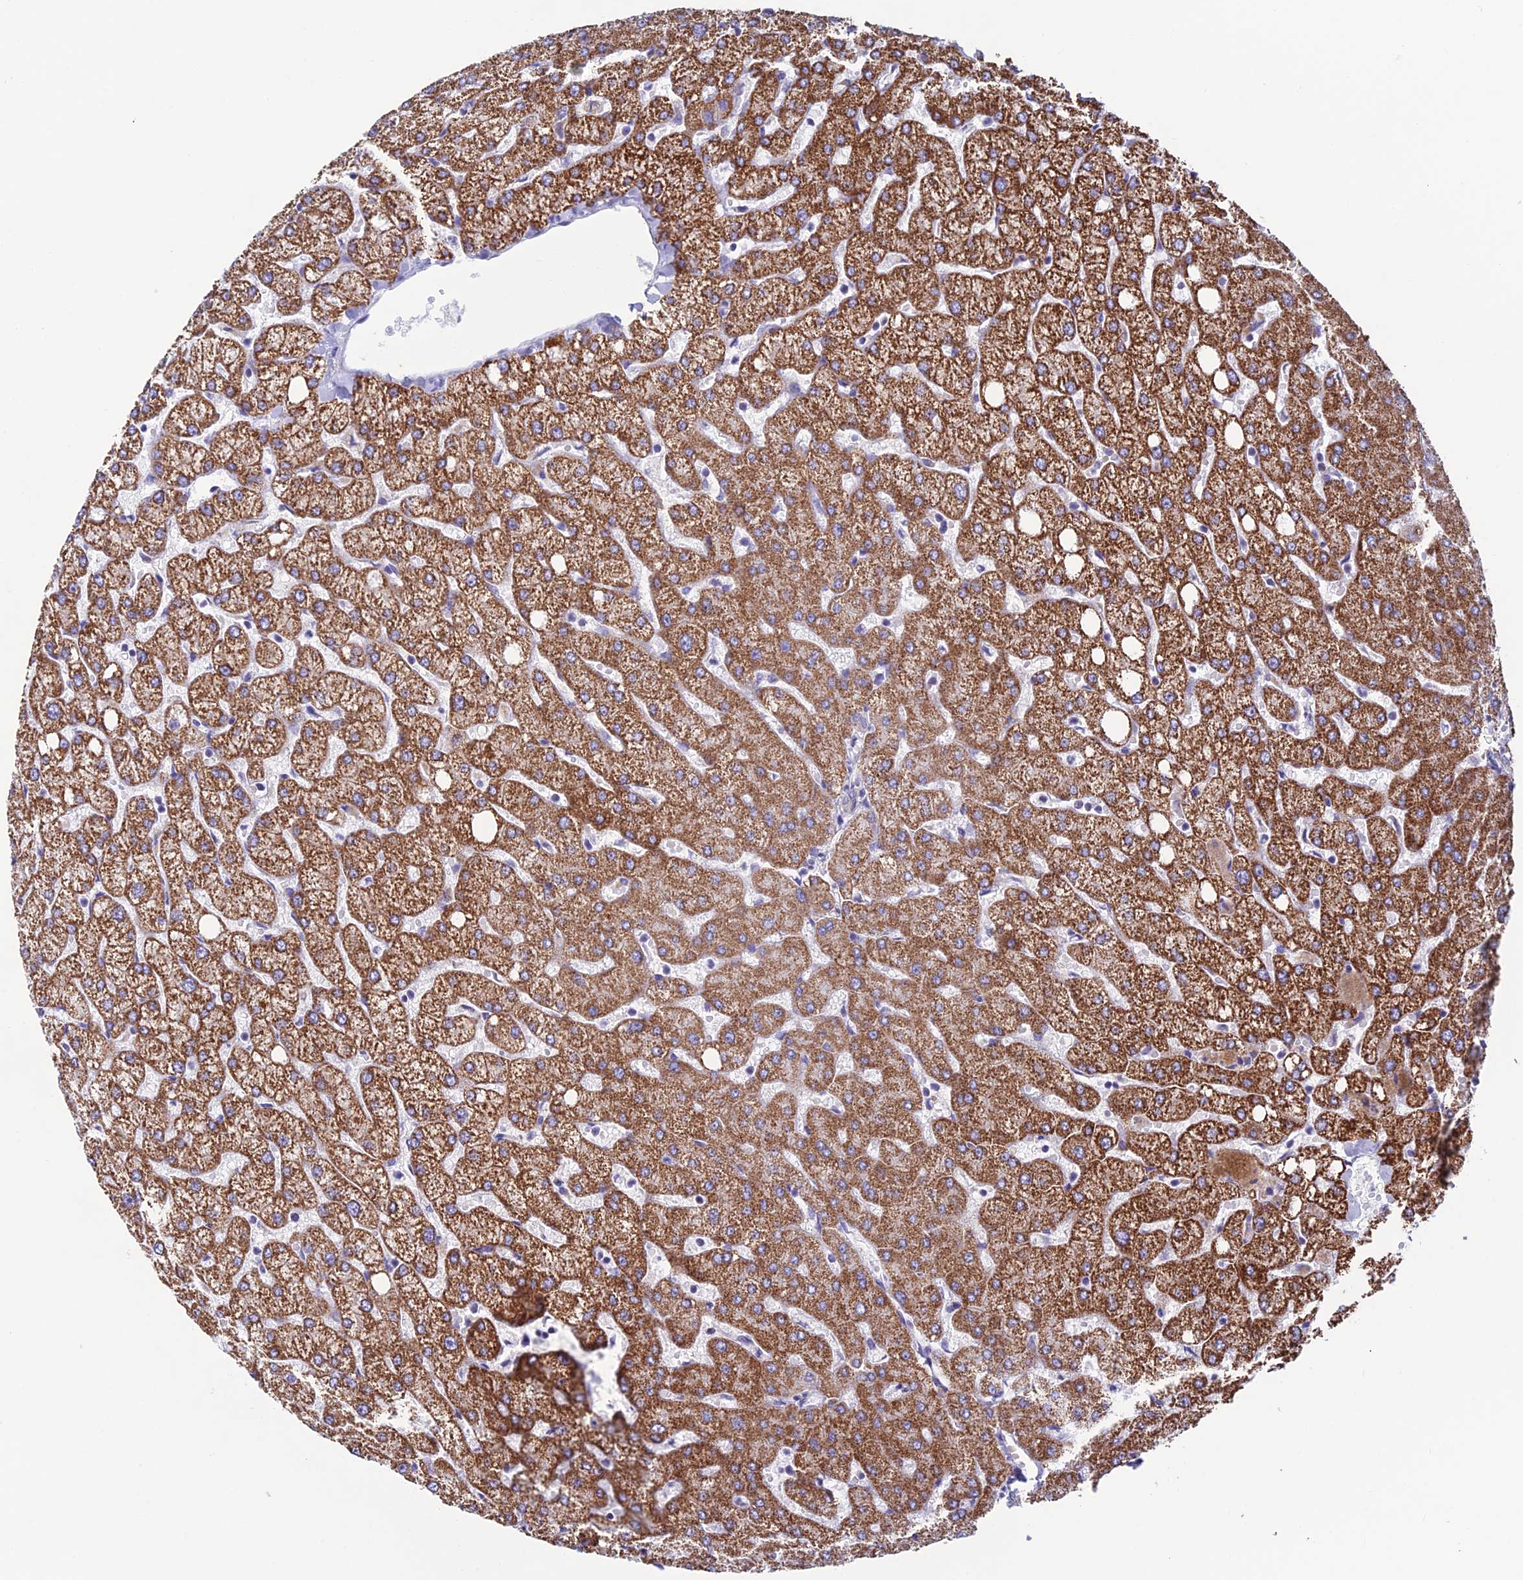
{"staining": {"intensity": "negative", "quantity": "none", "location": "none"}, "tissue": "liver", "cell_type": "Cholangiocytes", "image_type": "normal", "snomed": [{"axis": "morphology", "description": "Normal tissue, NOS"}, {"axis": "topography", "description": "Liver"}], "caption": "This is an immunohistochemistry micrograph of benign human liver. There is no expression in cholangiocytes.", "gene": "ZNG1A", "patient": {"sex": "female", "age": 54}}